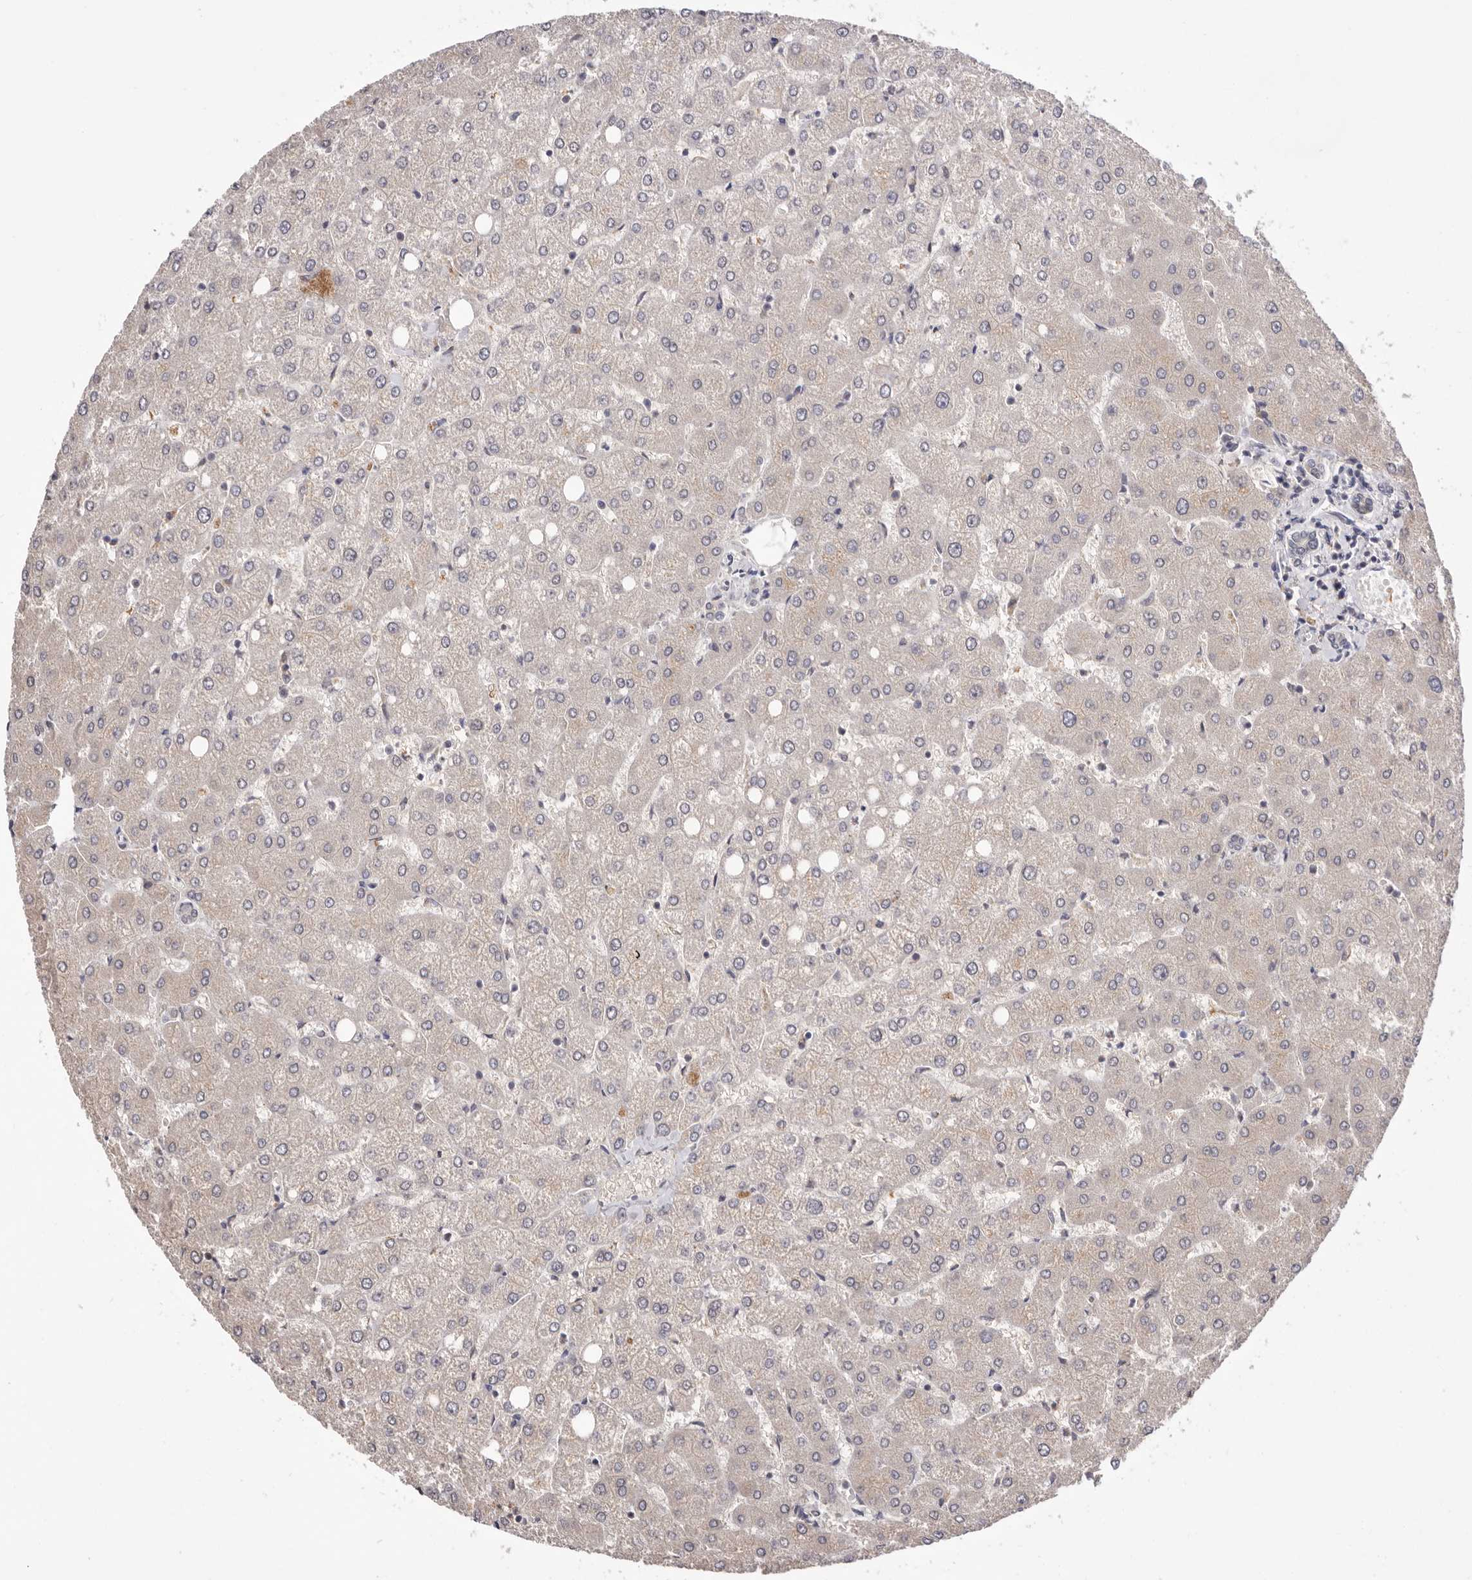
{"staining": {"intensity": "negative", "quantity": "none", "location": "none"}, "tissue": "liver", "cell_type": "Cholangiocytes", "image_type": "normal", "snomed": [{"axis": "morphology", "description": "Normal tissue, NOS"}, {"axis": "topography", "description": "Liver"}], "caption": "Immunohistochemistry of unremarkable human liver demonstrates no positivity in cholangiocytes.", "gene": "DOP1A", "patient": {"sex": "female", "age": 54}}